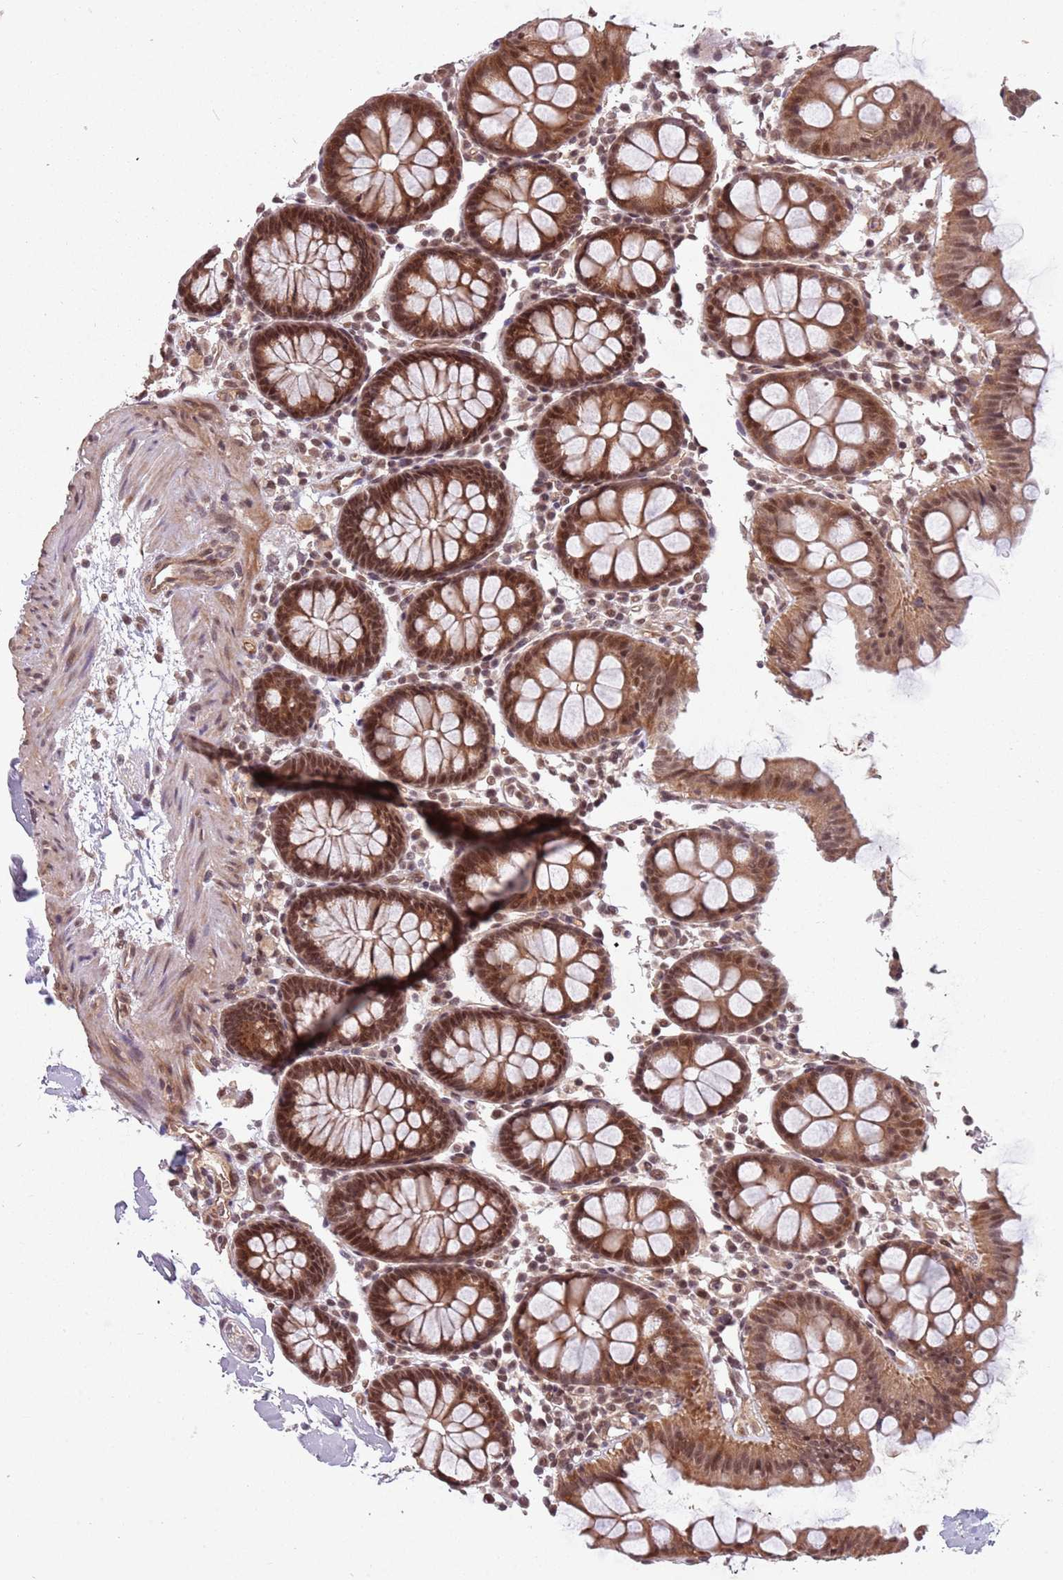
{"staining": {"intensity": "moderate", "quantity": ">75%", "location": "cytoplasmic/membranous"}, "tissue": "colon", "cell_type": "Endothelial cells", "image_type": "normal", "snomed": [{"axis": "morphology", "description": "Normal tissue, NOS"}, {"axis": "topography", "description": "Colon"}], "caption": "A medium amount of moderate cytoplasmic/membranous positivity is identified in about >75% of endothelial cells in normal colon. Nuclei are stained in blue.", "gene": "SUDS3", "patient": {"sex": "male", "age": 75}}